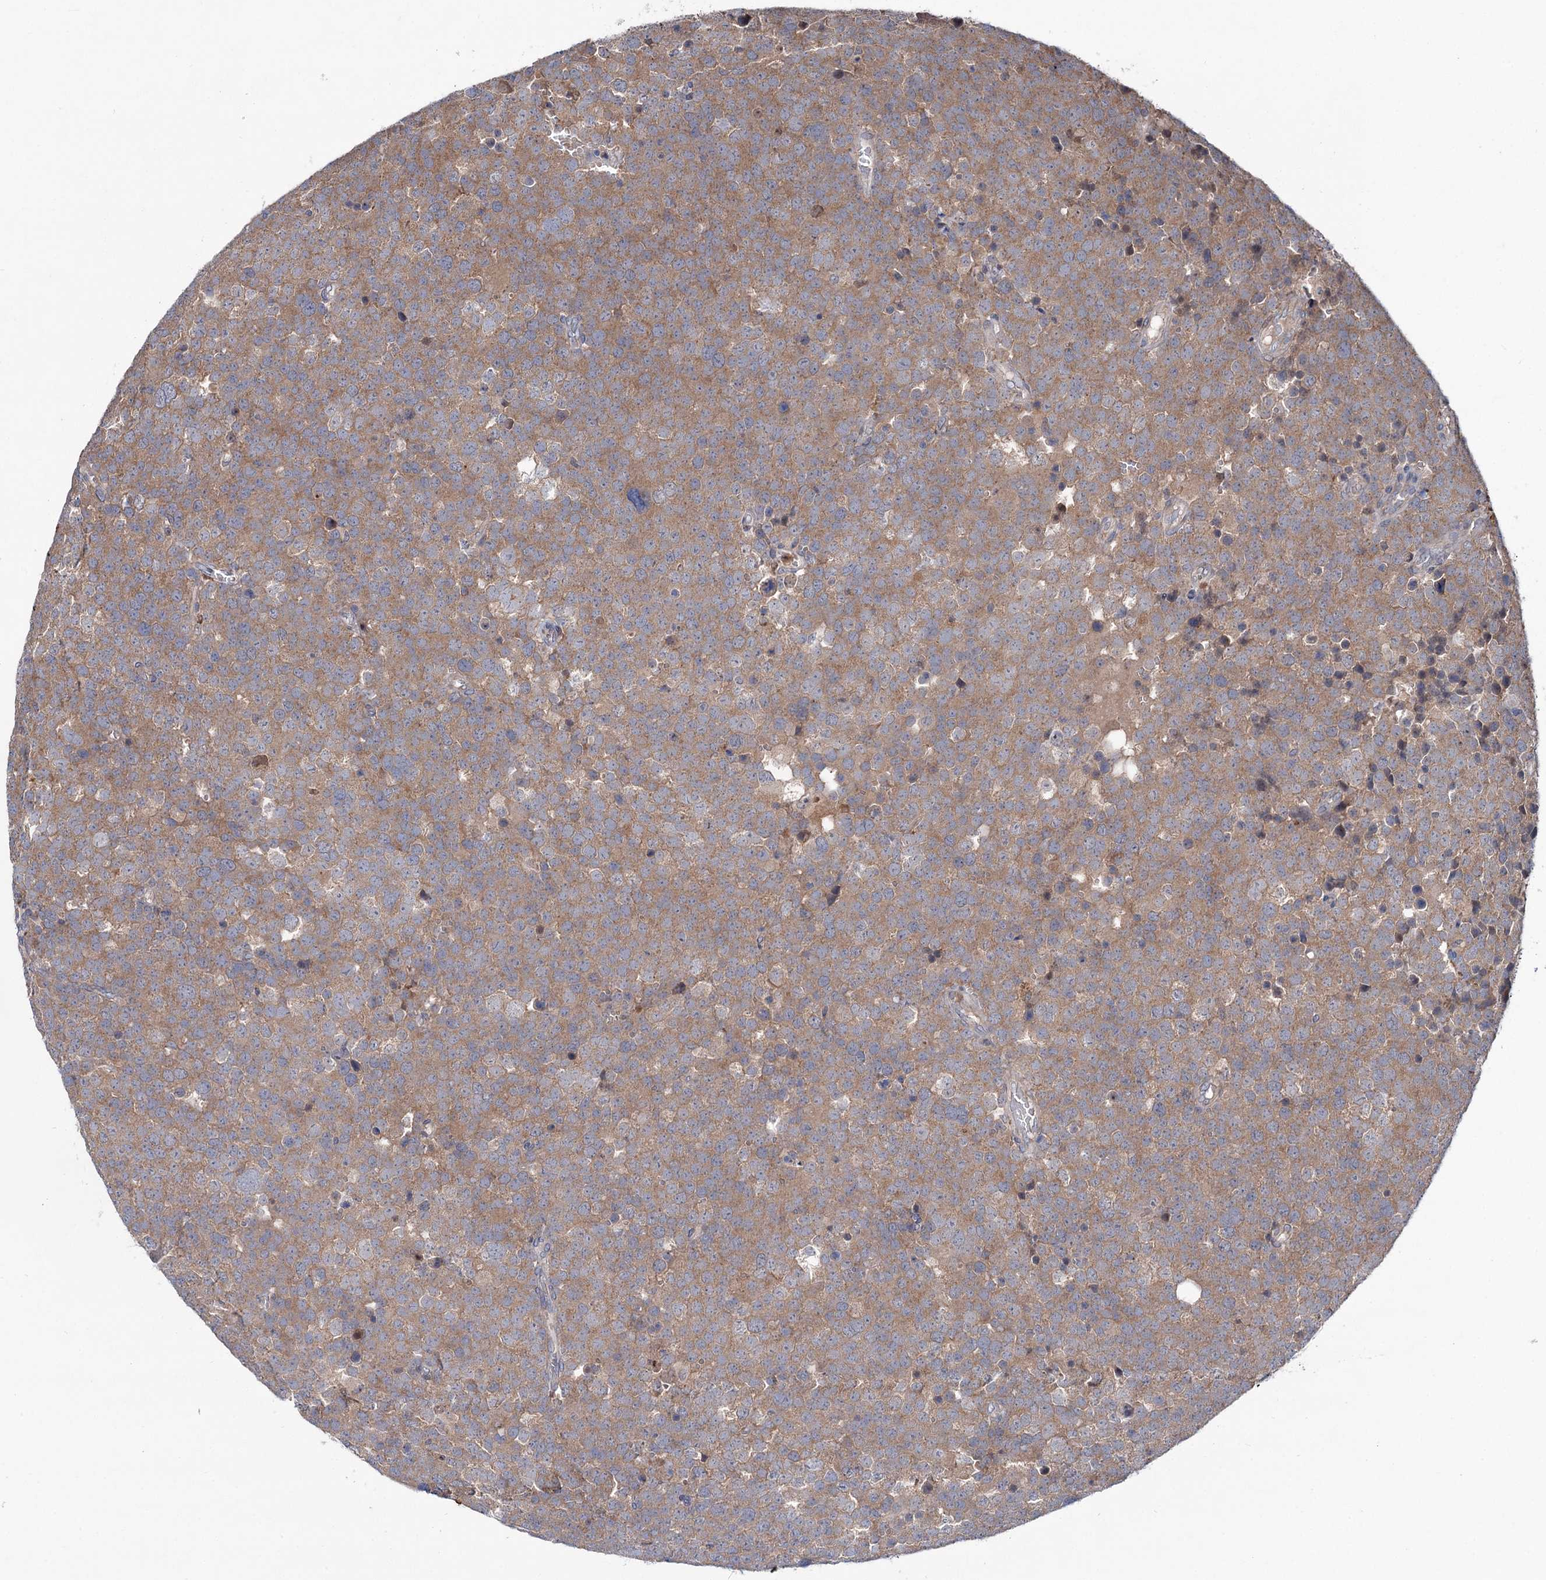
{"staining": {"intensity": "moderate", "quantity": ">75%", "location": "cytoplasmic/membranous"}, "tissue": "testis cancer", "cell_type": "Tumor cells", "image_type": "cancer", "snomed": [{"axis": "morphology", "description": "Seminoma, NOS"}, {"axis": "topography", "description": "Testis"}], "caption": "Approximately >75% of tumor cells in human seminoma (testis) display moderate cytoplasmic/membranous protein positivity as visualized by brown immunohistochemical staining.", "gene": "PTPN3", "patient": {"sex": "male", "age": 71}}